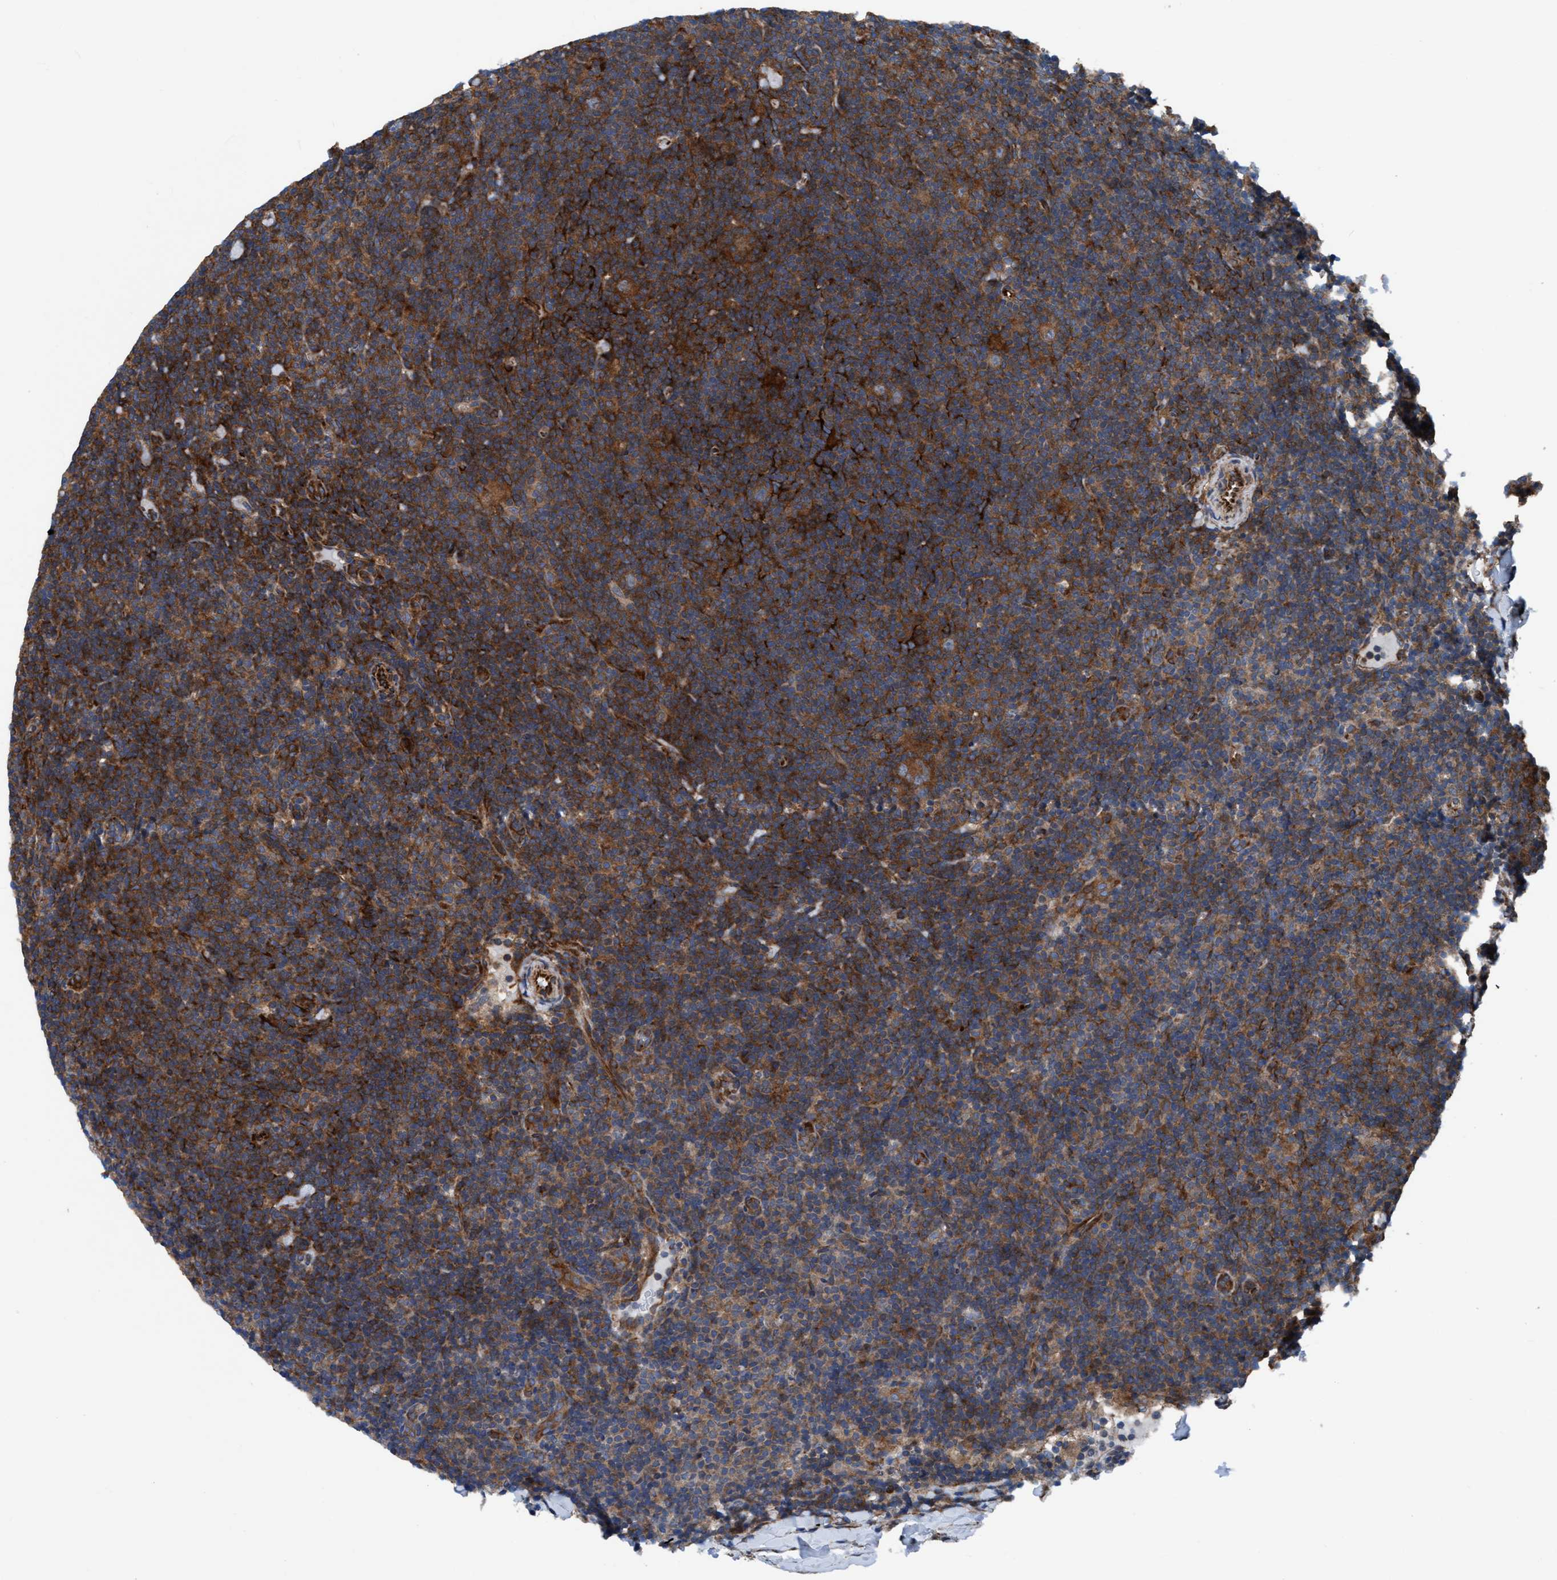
{"staining": {"intensity": "moderate", "quantity": ">75%", "location": "cytoplasmic/membranous"}, "tissue": "lymphoma", "cell_type": "Tumor cells", "image_type": "cancer", "snomed": [{"axis": "morphology", "description": "Hodgkin's disease, NOS"}, {"axis": "topography", "description": "Lymph node"}], "caption": "Brown immunohistochemical staining in human lymphoma shows moderate cytoplasmic/membranous staining in about >75% of tumor cells.", "gene": "NMT1", "patient": {"sex": "female", "age": 57}}